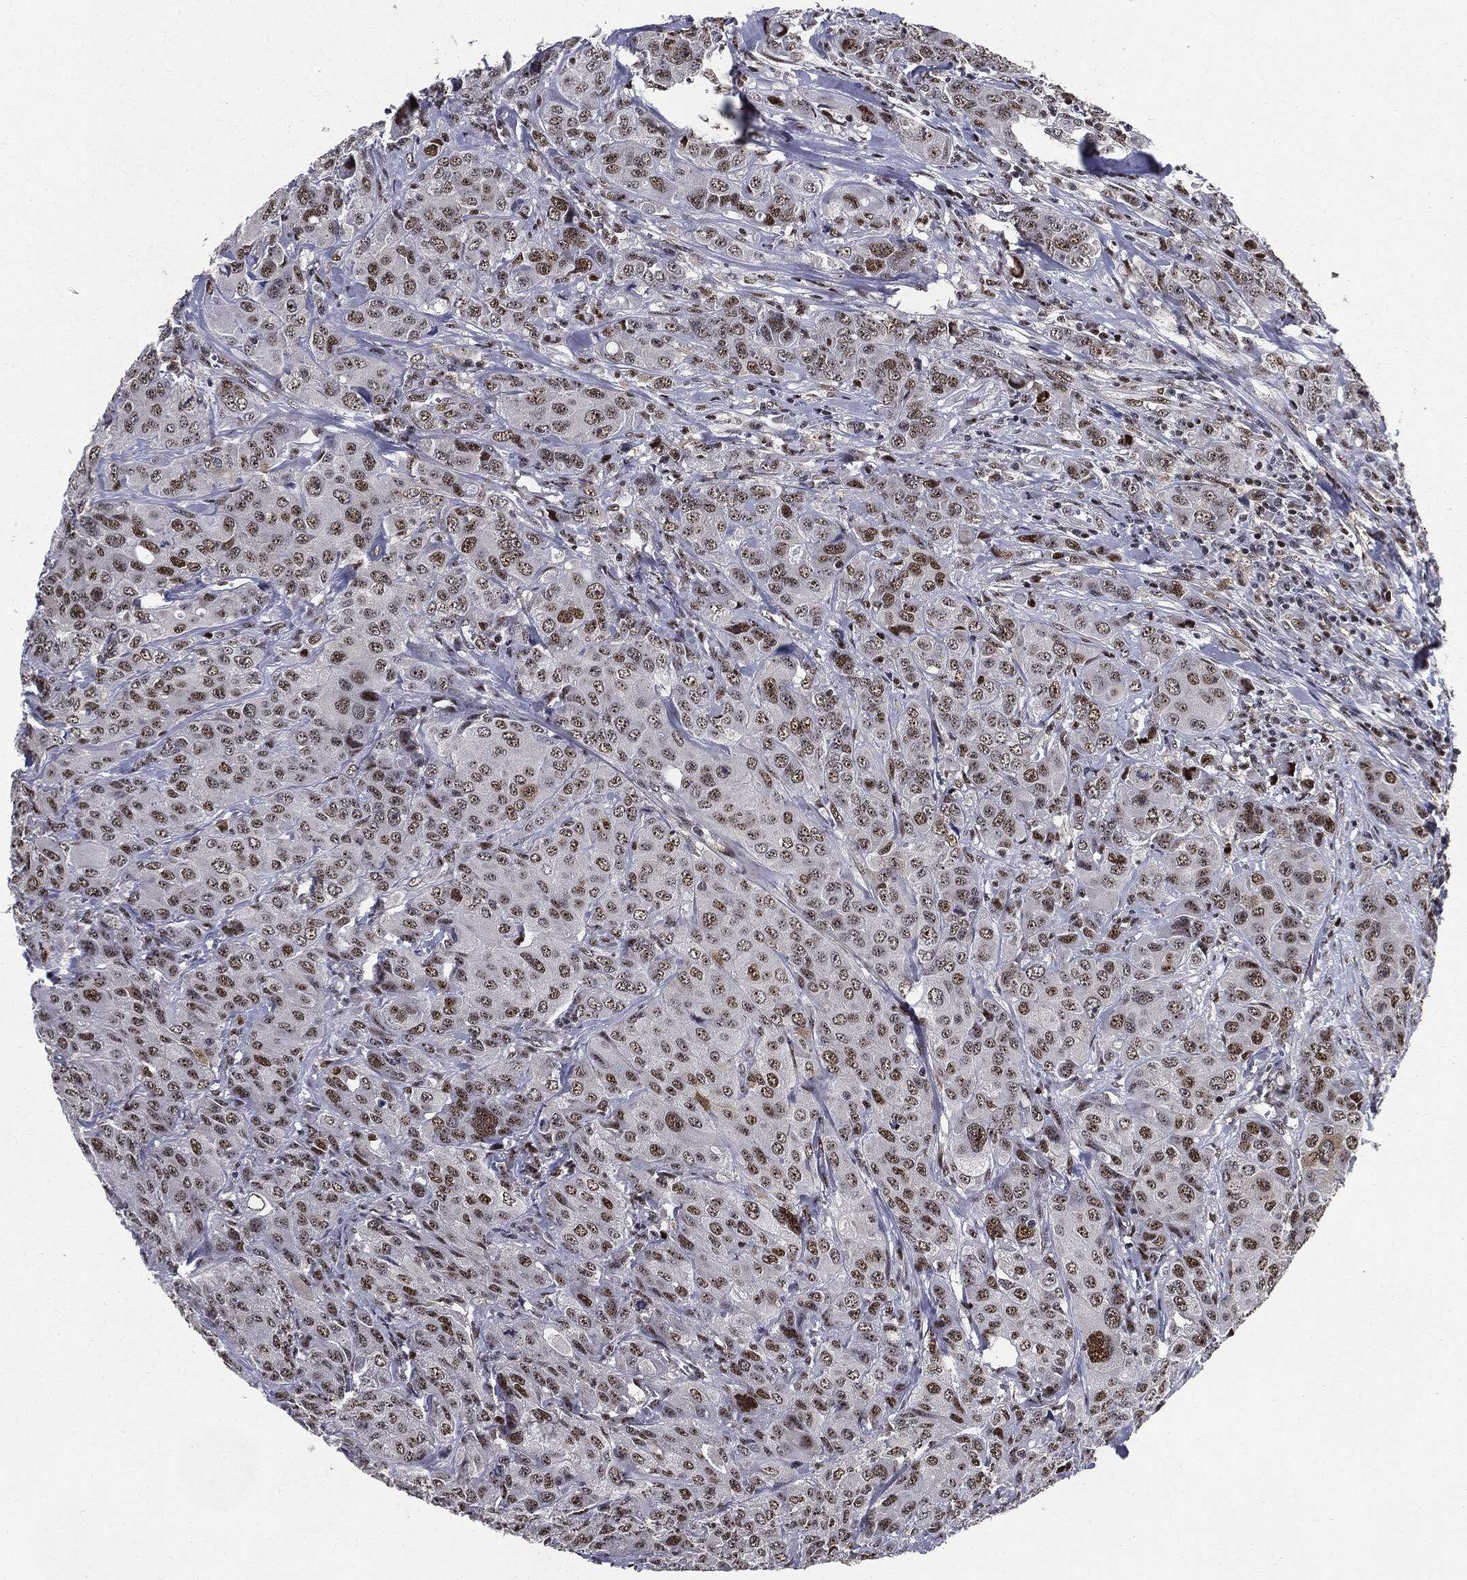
{"staining": {"intensity": "moderate", "quantity": "25%-75%", "location": "nuclear"}, "tissue": "breast cancer", "cell_type": "Tumor cells", "image_type": "cancer", "snomed": [{"axis": "morphology", "description": "Duct carcinoma"}, {"axis": "topography", "description": "Breast"}], "caption": "Approximately 25%-75% of tumor cells in breast cancer demonstrate moderate nuclear protein expression as visualized by brown immunohistochemical staining.", "gene": "JUN", "patient": {"sex": "female", "age": 43}}